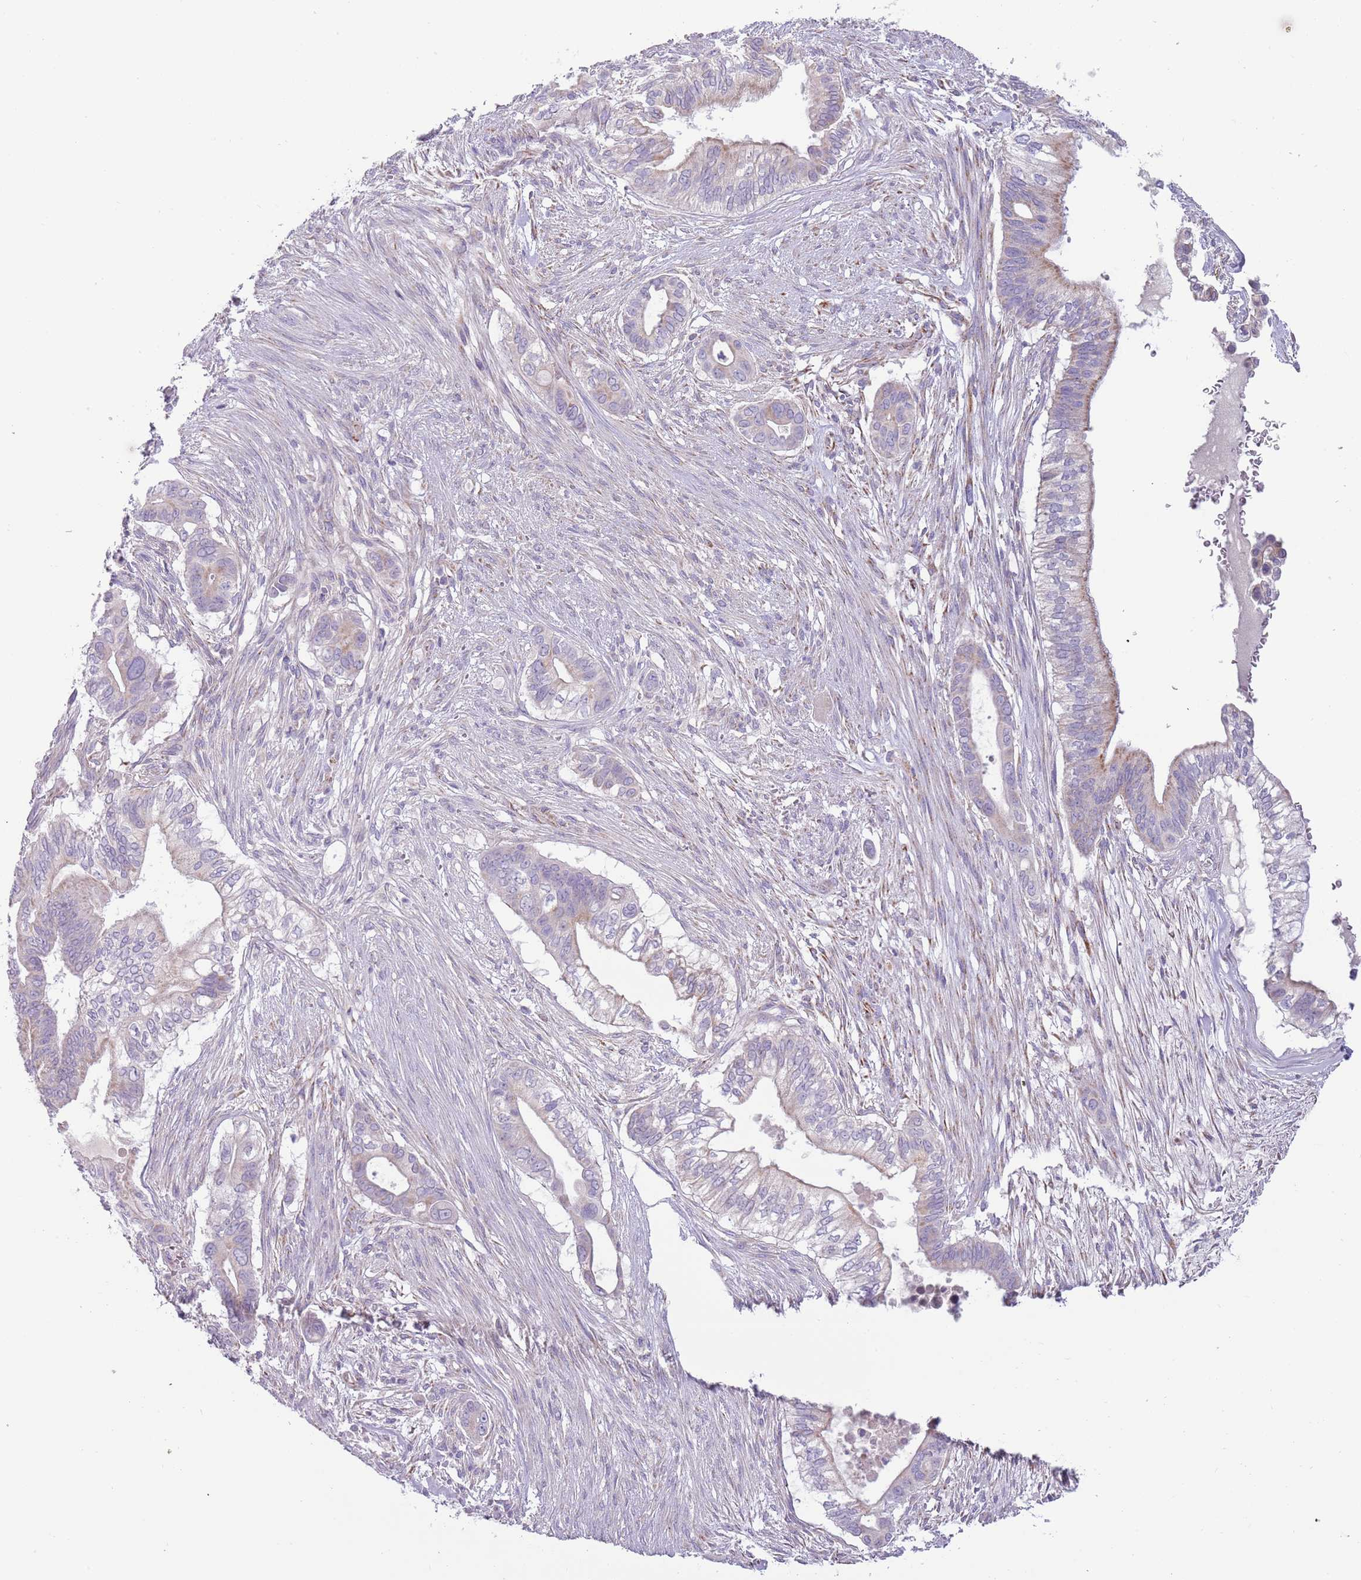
{"staining": {"intensity": "negative", "quantity": "none", "location": "none"}, "tissue": "pancreatic cancer", "cell_type": "Tumor cells", "image_type": "cancer", "snomed": [{"axis": "morphology", "description": "Adenocarcinoma, NOS"}, {"axis": "topography", "description": "Pancreas"}], "caption": "Protein analysis of adenocarcinoma (pancreatic) reveals no significant expression in tumor cells.", "gene": "RNF222", "patient": {"sex": "male", "age": 68}}